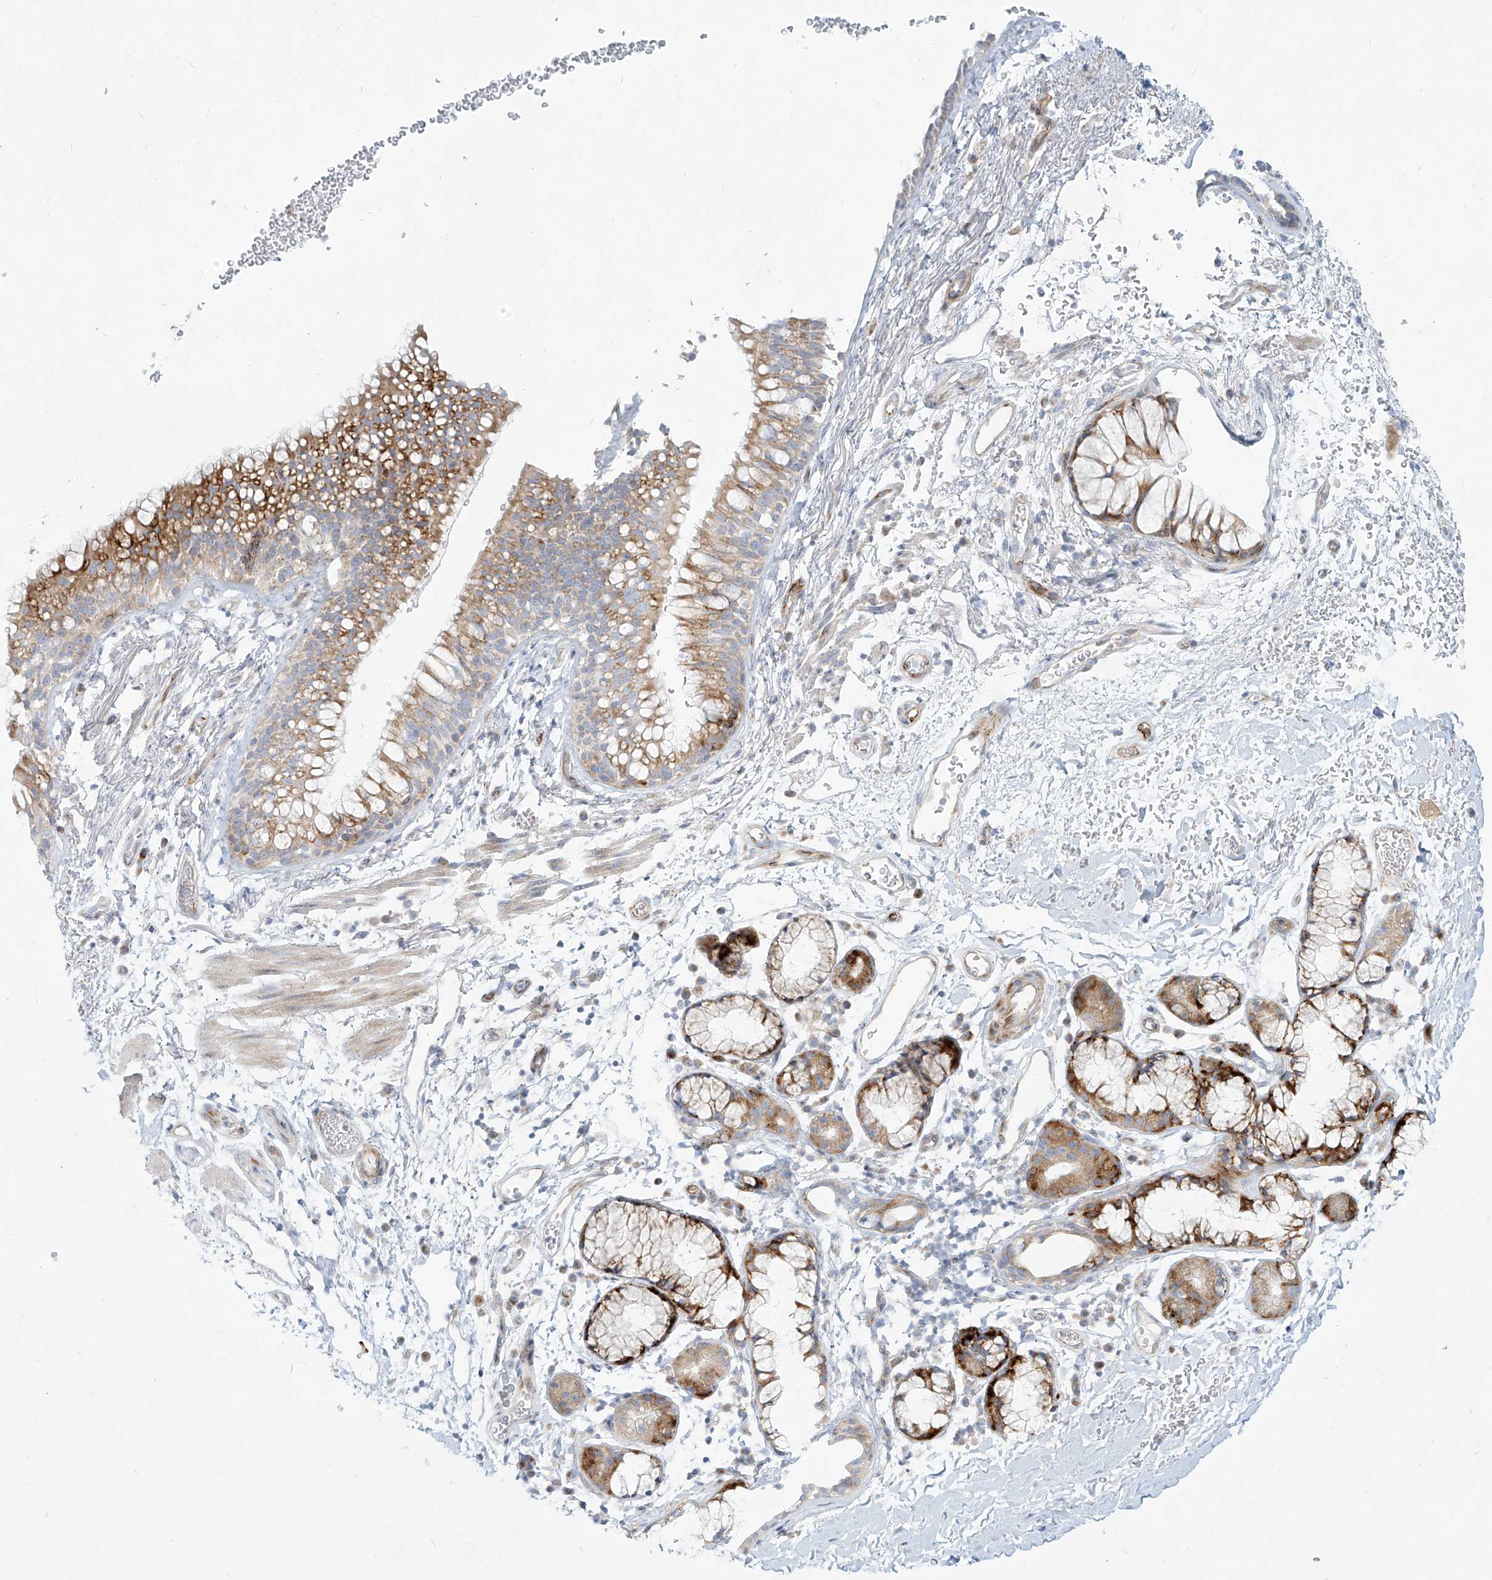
{"staining": {"intensity": "moderate", "quantity": ">75%", "location": "cytoplasmic/membranous"}, "tissue": "bronchus", "cell_type": "Respiratory epithelial cells", "image_type": "normal", "snomed": [{"axis": "morphology", "description": "Normal tissue, NOS"}, {"axis": "topography", "description": "Cartilage tissue"}, {"axis": "topography", "description": "Bronchus"}], "caption": "The micrograph exhibits a brown stain indicating the presence of a protein in the cytoplasmic/membranous of respiratory epithelial cells in bronchus. (IHC, brightfield microscopy, high magnification).", "gene": "MTX2", "patient": {"sex": "female", "age": 53}}